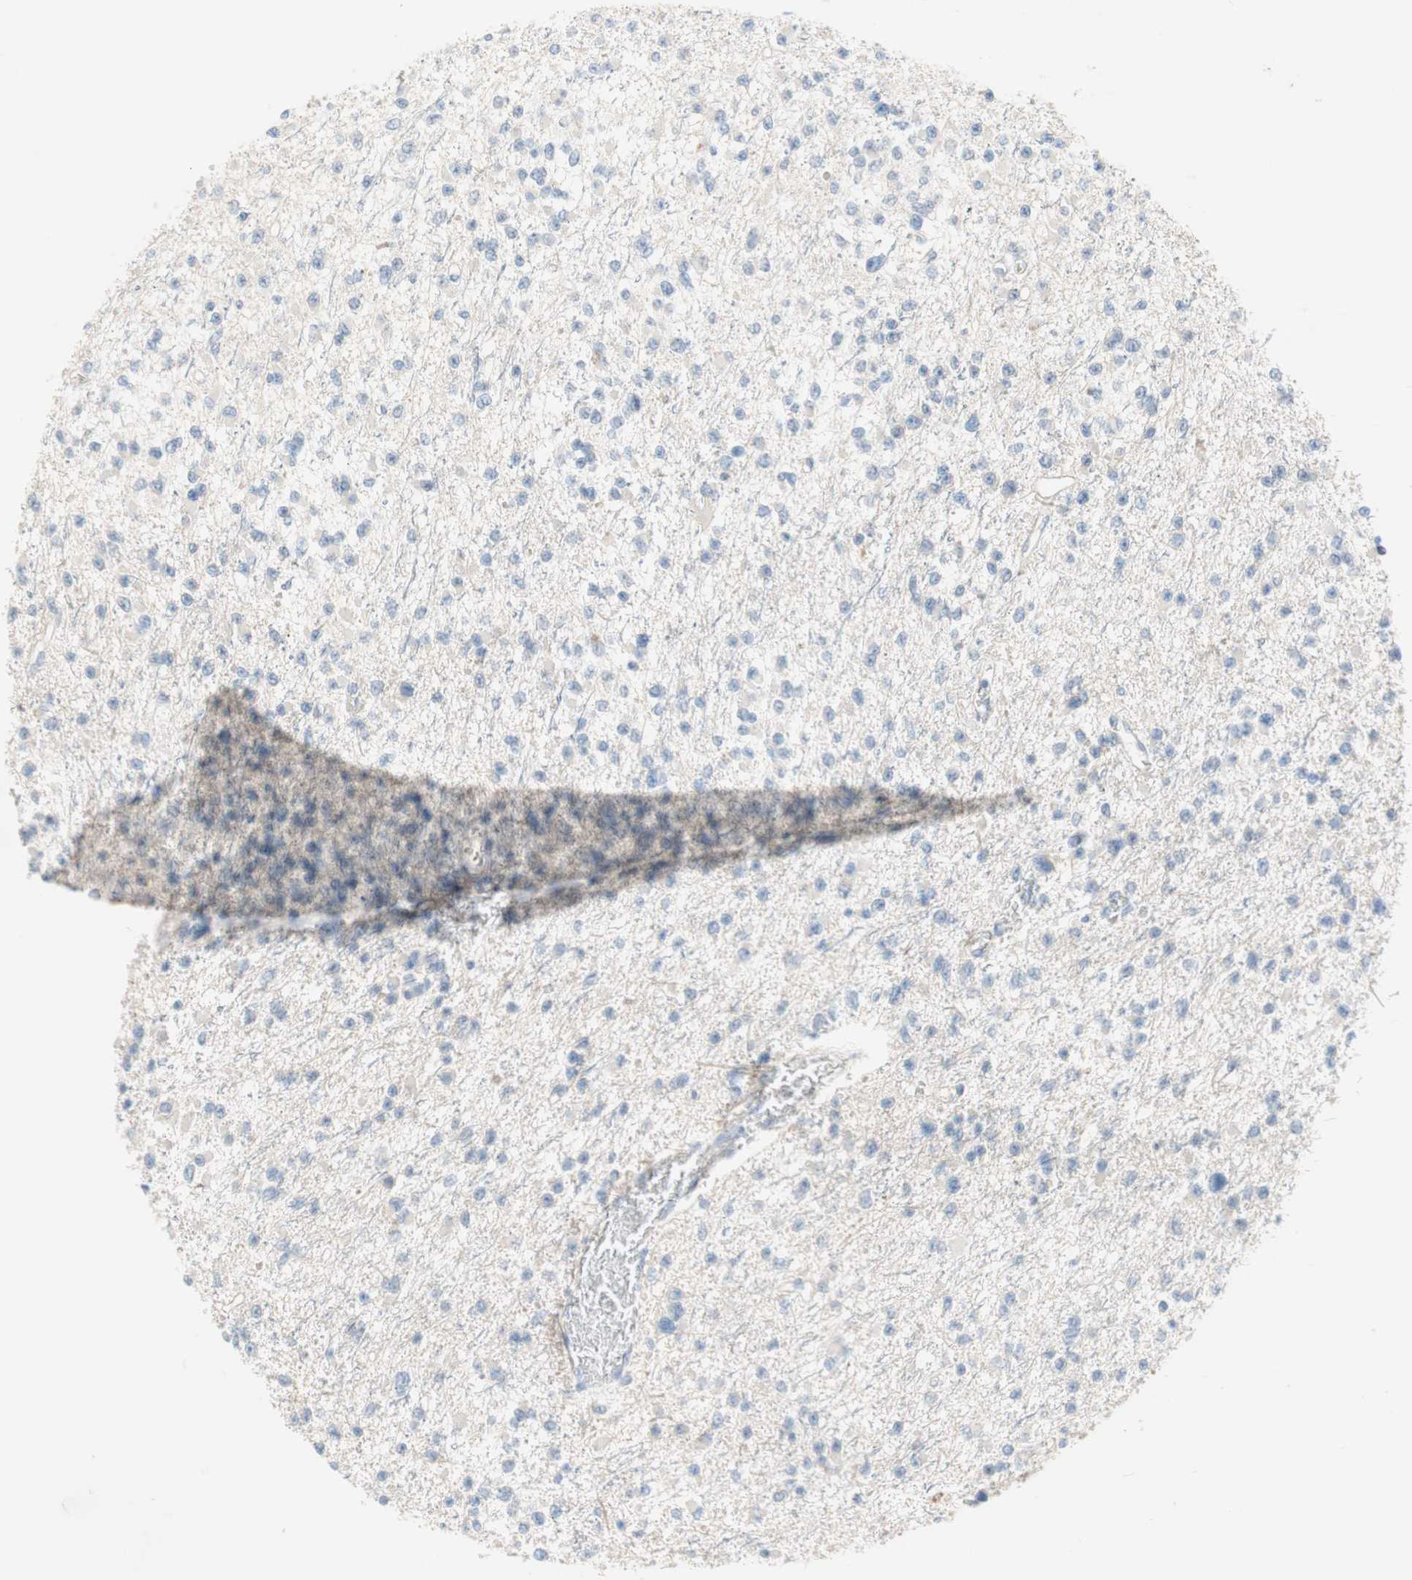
{"staining": {"intensity": "negative", "quantity": "none", "location": "none"}, "tissue": "glioma", "cell_type": "Tumor cells", "image_type": "cancer", "snomed": [{"axis": "morphology", "description": "Glioma, malignant, Low grade"}, {"axis": "topography", "description": "Brain"}], "caption": "Immunohistochemical staining of malignant glioma (low-grade) demonstrates no significant expression in tumor cells.", "gene": "PDZK1", "patient": {"sex": "female", "age": 22}}